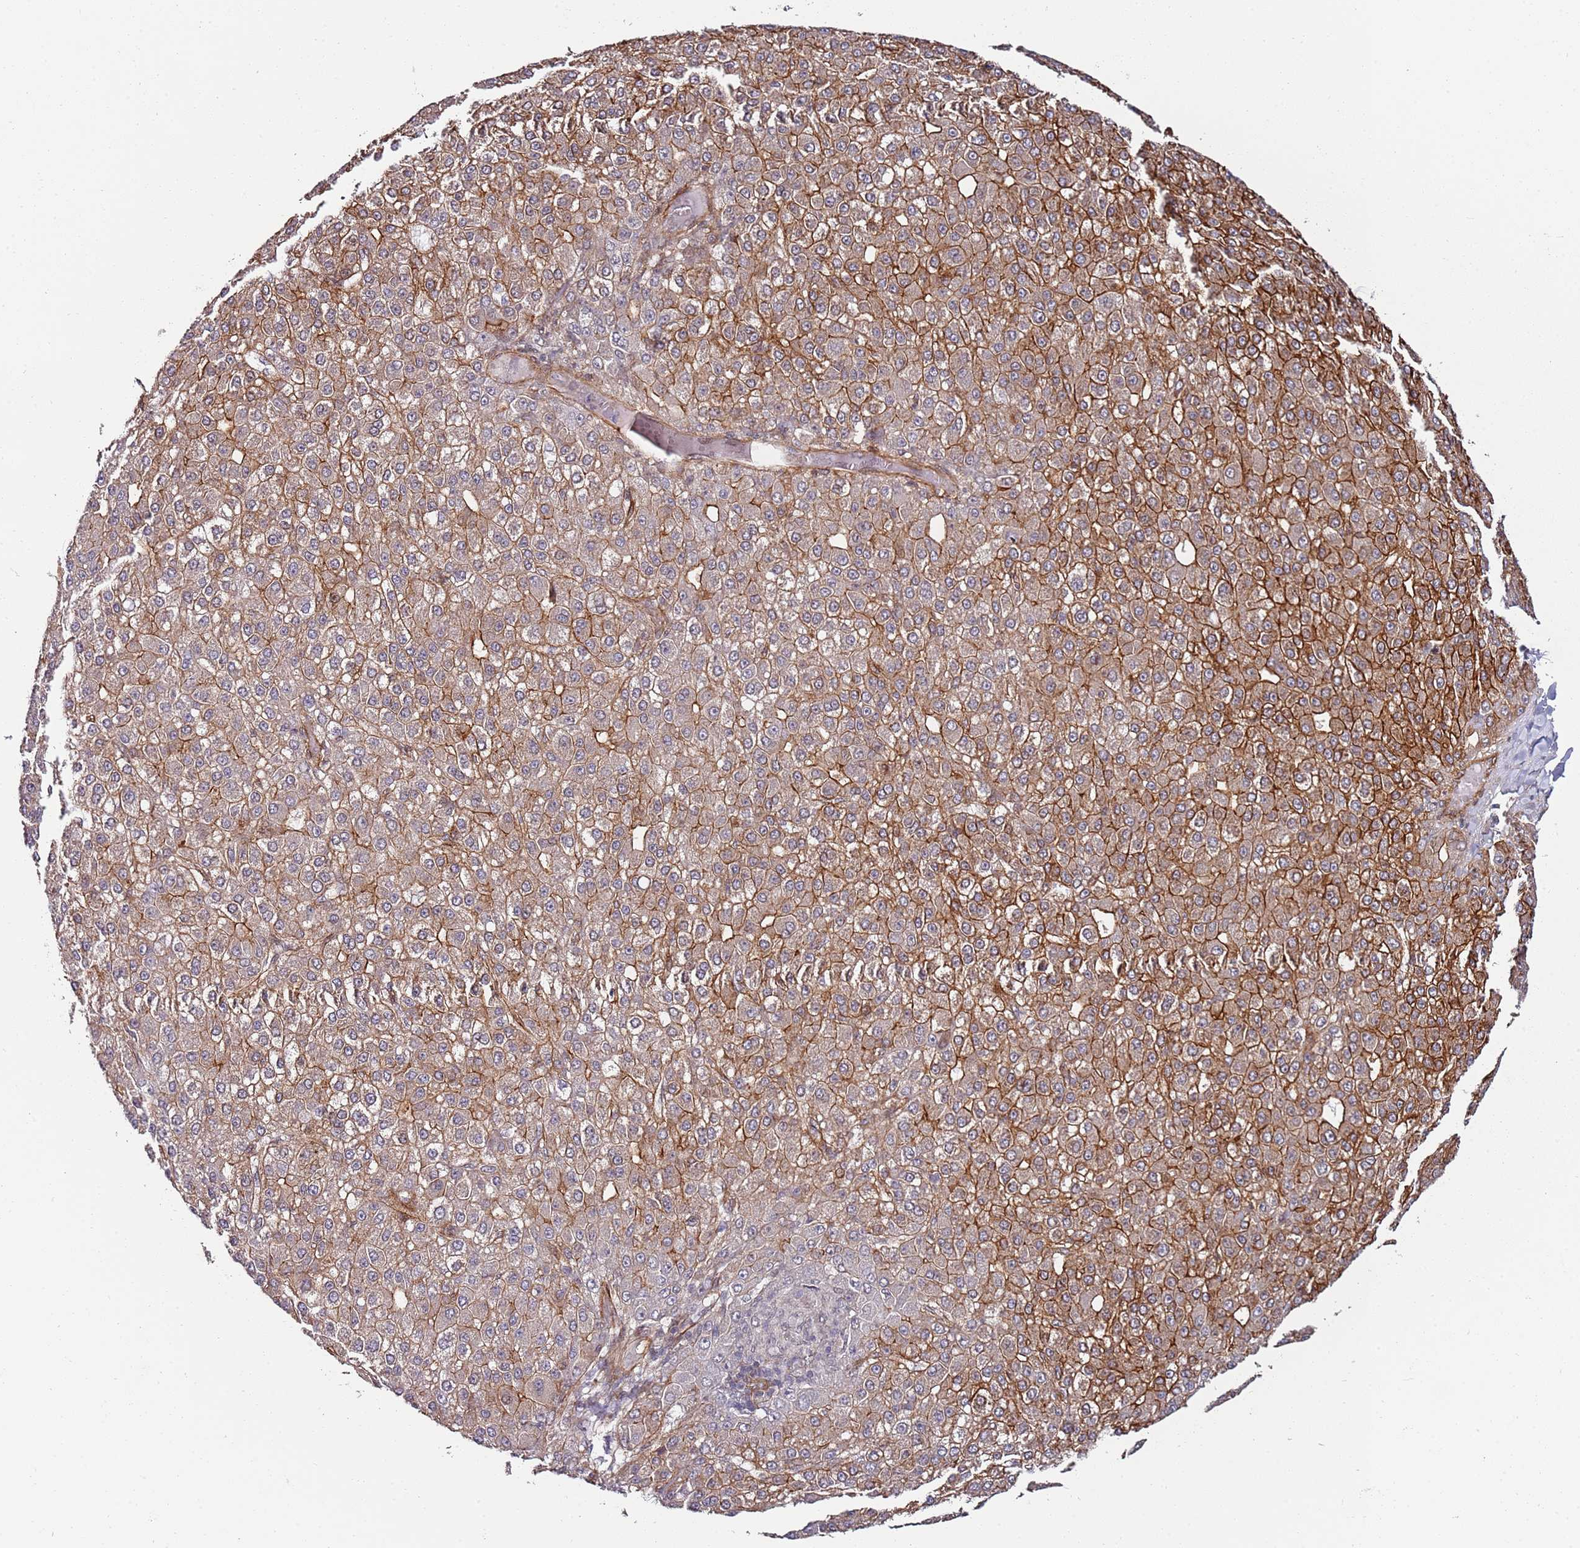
{"staining": {"intensity": "moderate", "quantity": ">75%", "location": "cytoplasmic/membranous"}, "tissue": "liver cancer", "cell_type": "Tumor cells", "image_type": "cancer", "snomed": [{"axis": "morphology", "description": "Carcinoma, Hepatocellular, NOS"}, {"axis": "topography", "description": "Liver"}], "caption": "Liver cancer stained with IHC reveals moderate cytoplasmic/membranous positivity in about >75% of tumor cells.", "gene": "DUSP28", "patient": {"sex": "male", "age": 67}}